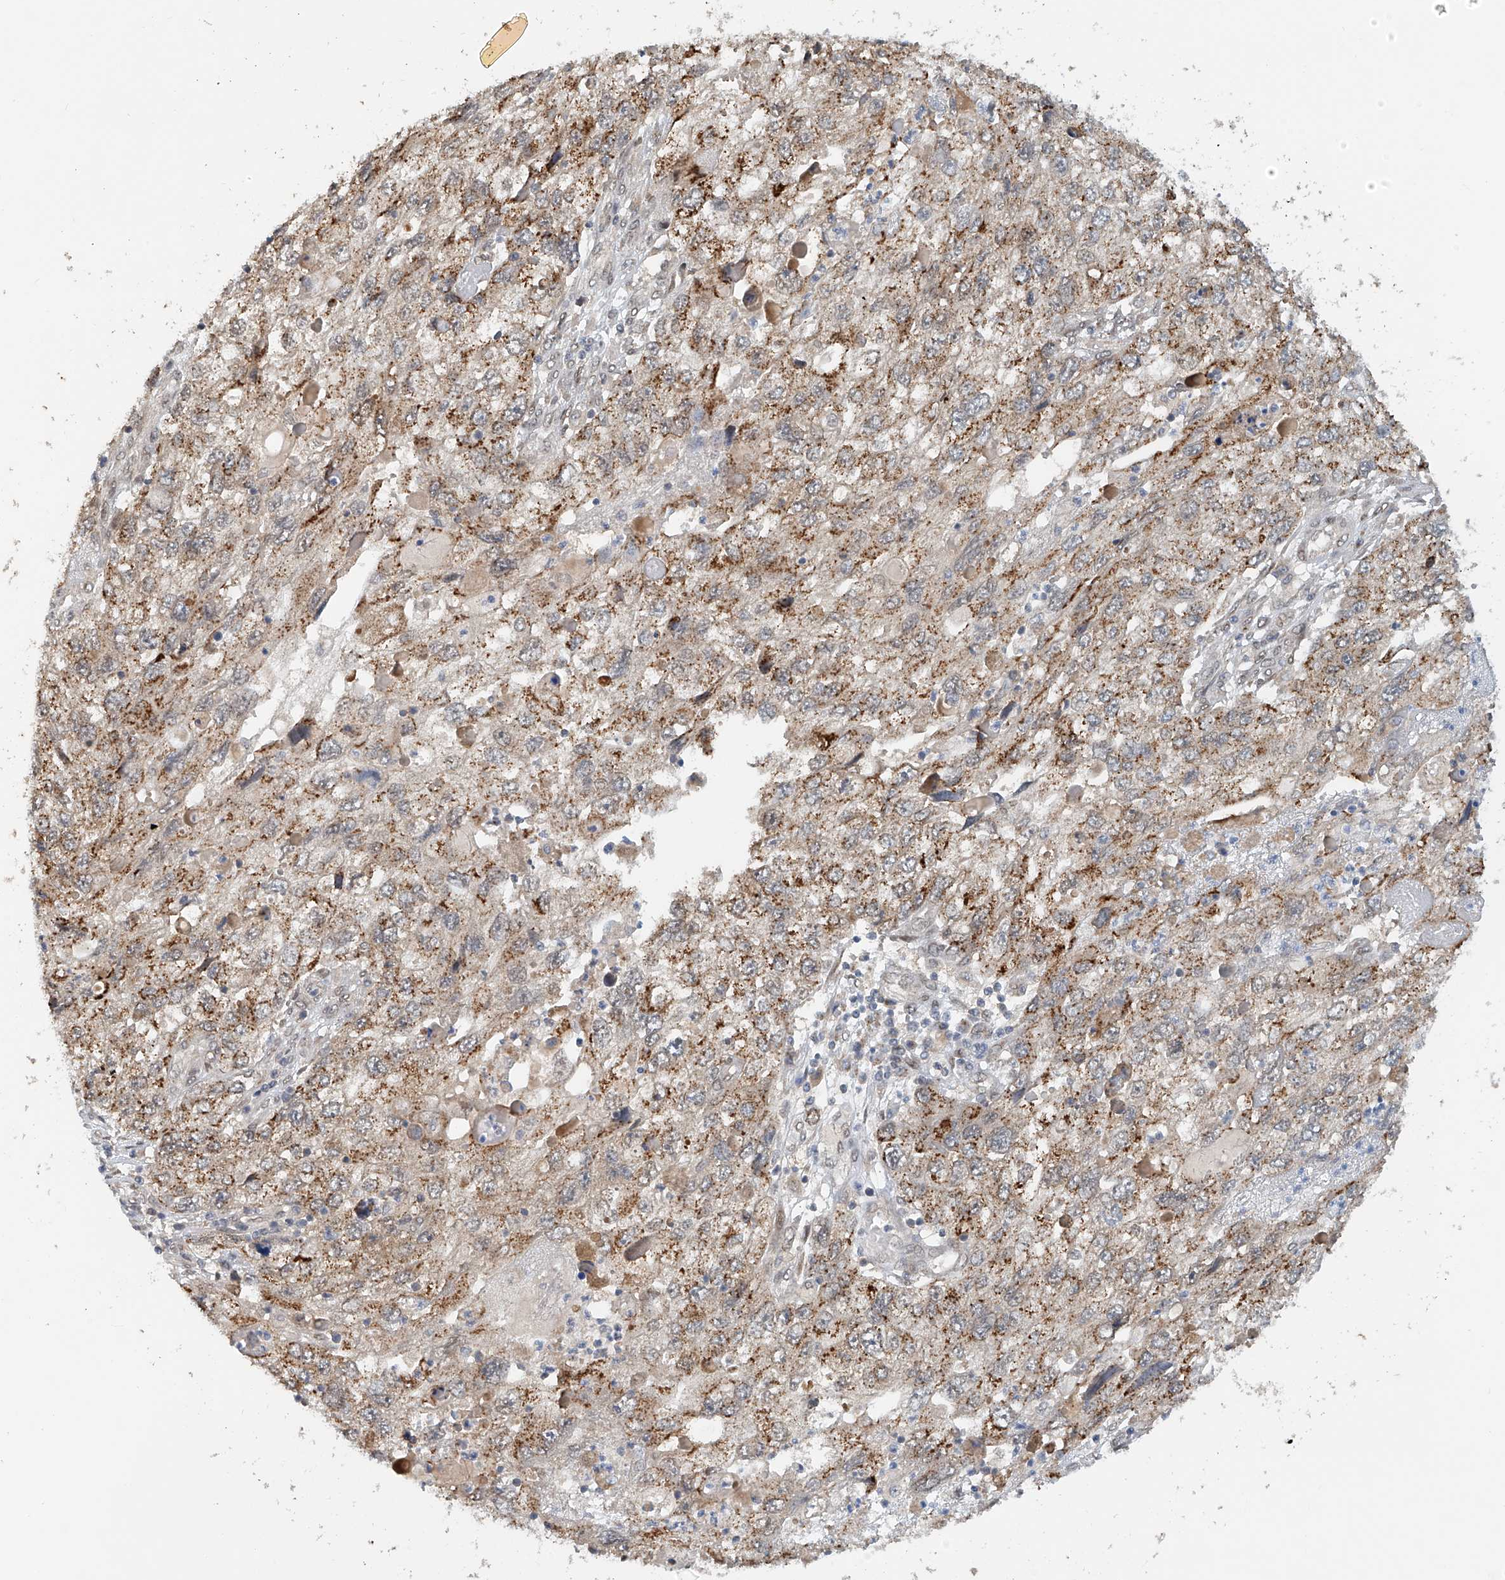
{"staining": {"intensity": "strong", "quantity": "25%-75%", "location": "cytoplasmic/membranous"}, "tissue": "endometrial cancer", "cell_type": "Tumor cells", "image_type": "cancer", "snomed": [{"axis": "morphology", "description": "Adenocarcinoma, NOS"}, {"axis": "topography", "description": "Endometrium"}], "caption": "The photomicrograph demonstrates staining of endometrial cancer, revealing strong cytoplasmic/membranous protein expression (brown color) within tumor cells.", "gene": "STARD9", "patient": {"sex": "female", "age": 49}}